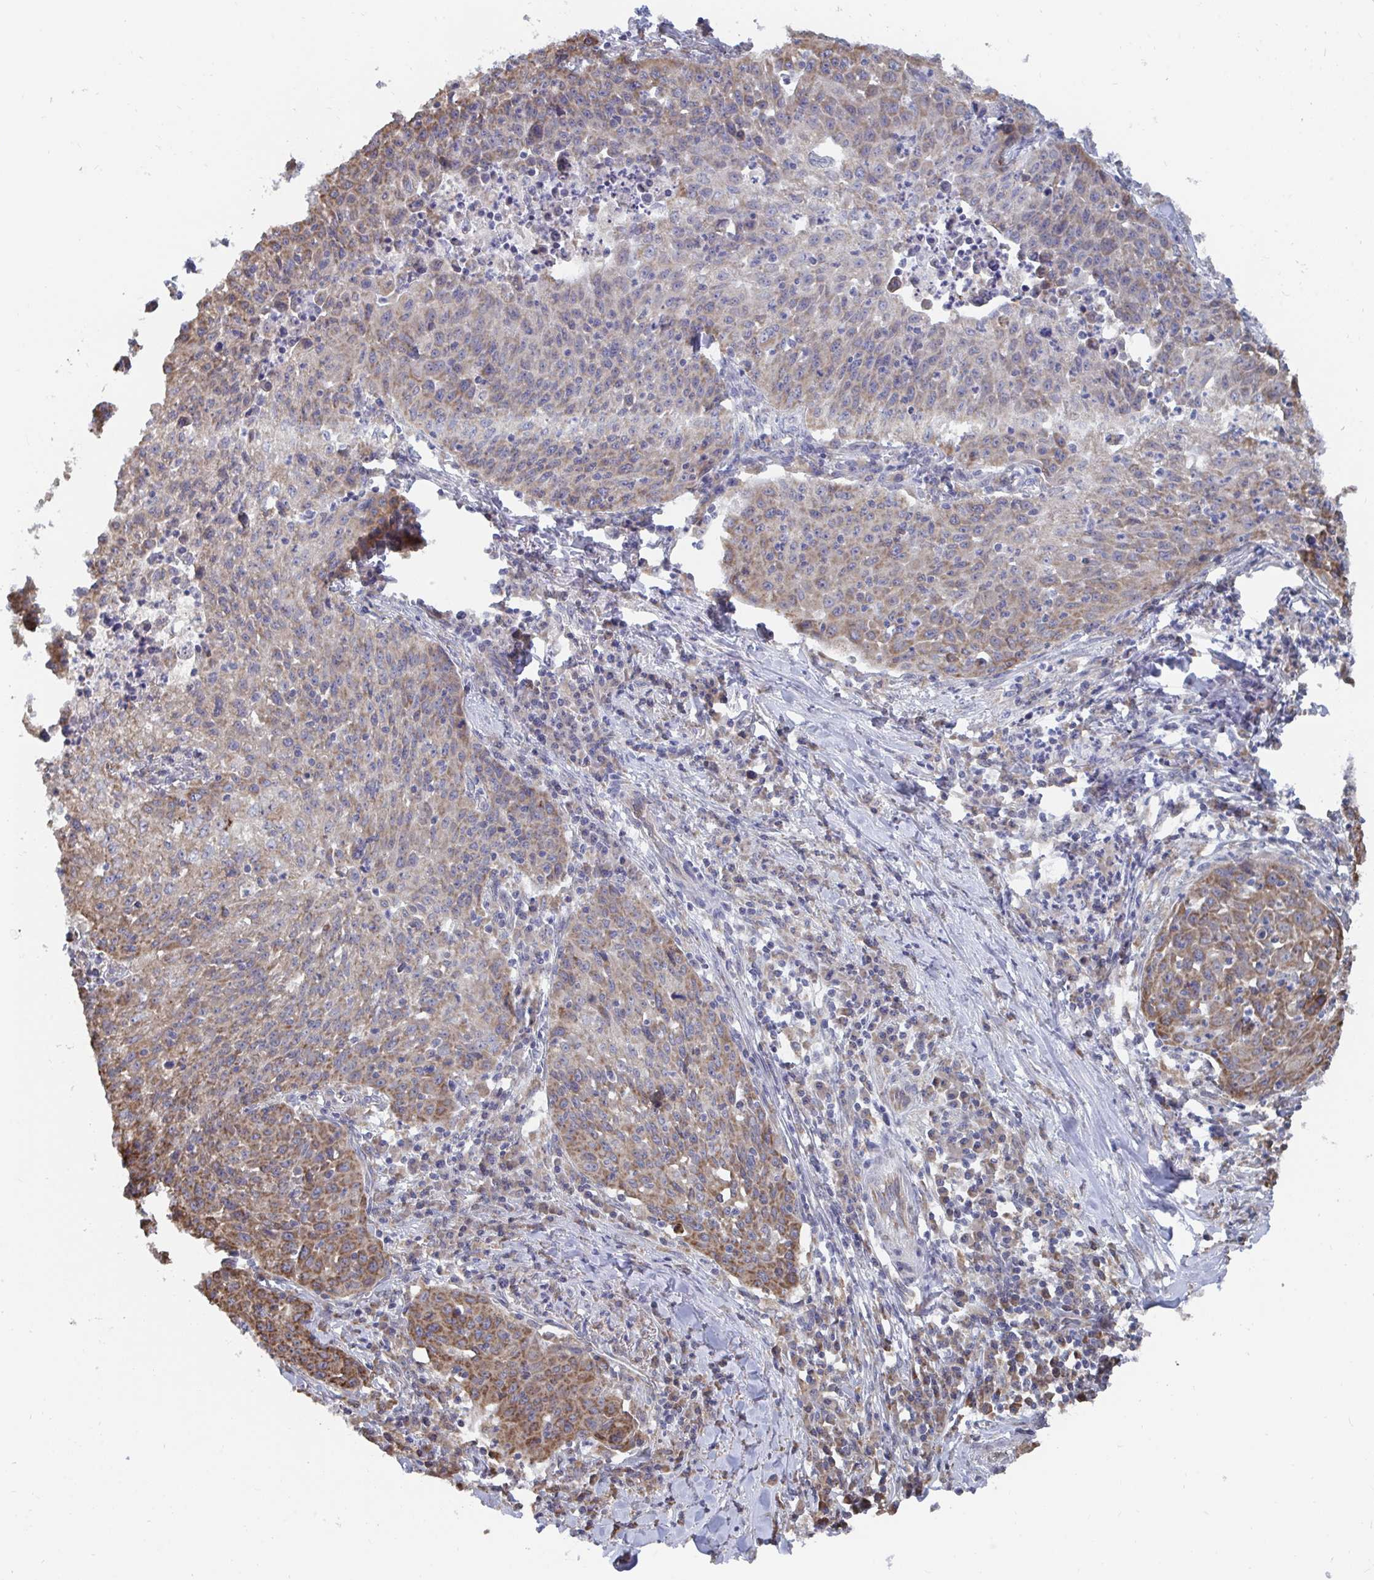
{"staining": {"intensity": "moderate", "quantity": ">75%", "location": "cytoplasmic/membranous"}, "tissue": "lung cancer", "cell_type": "Tumor cells", "image_type": "cancer", "snomed": [{"axis": "morphology", "description": "Squamous cell carcinoma, NOS"}, {"axis": "morphology", "description": "Squamous cell carcinoma, metastatic, NOS"}, {"axis": "topography", "description": "Bronchus"}, {"axis": "topography", "description": "Lung"}], "caption": "Lung cancer was stained to show a protein in brown. There is medium levels of moderate cytoplasmic/membranous staining in about >75% of tumor cells. (DAB (3,3'-diaminobenzidine) = brown stain, brightfield microscopy at high magnification).", "gene": "ELAVL1", "patient": {"sex": "male", "age": 62}}